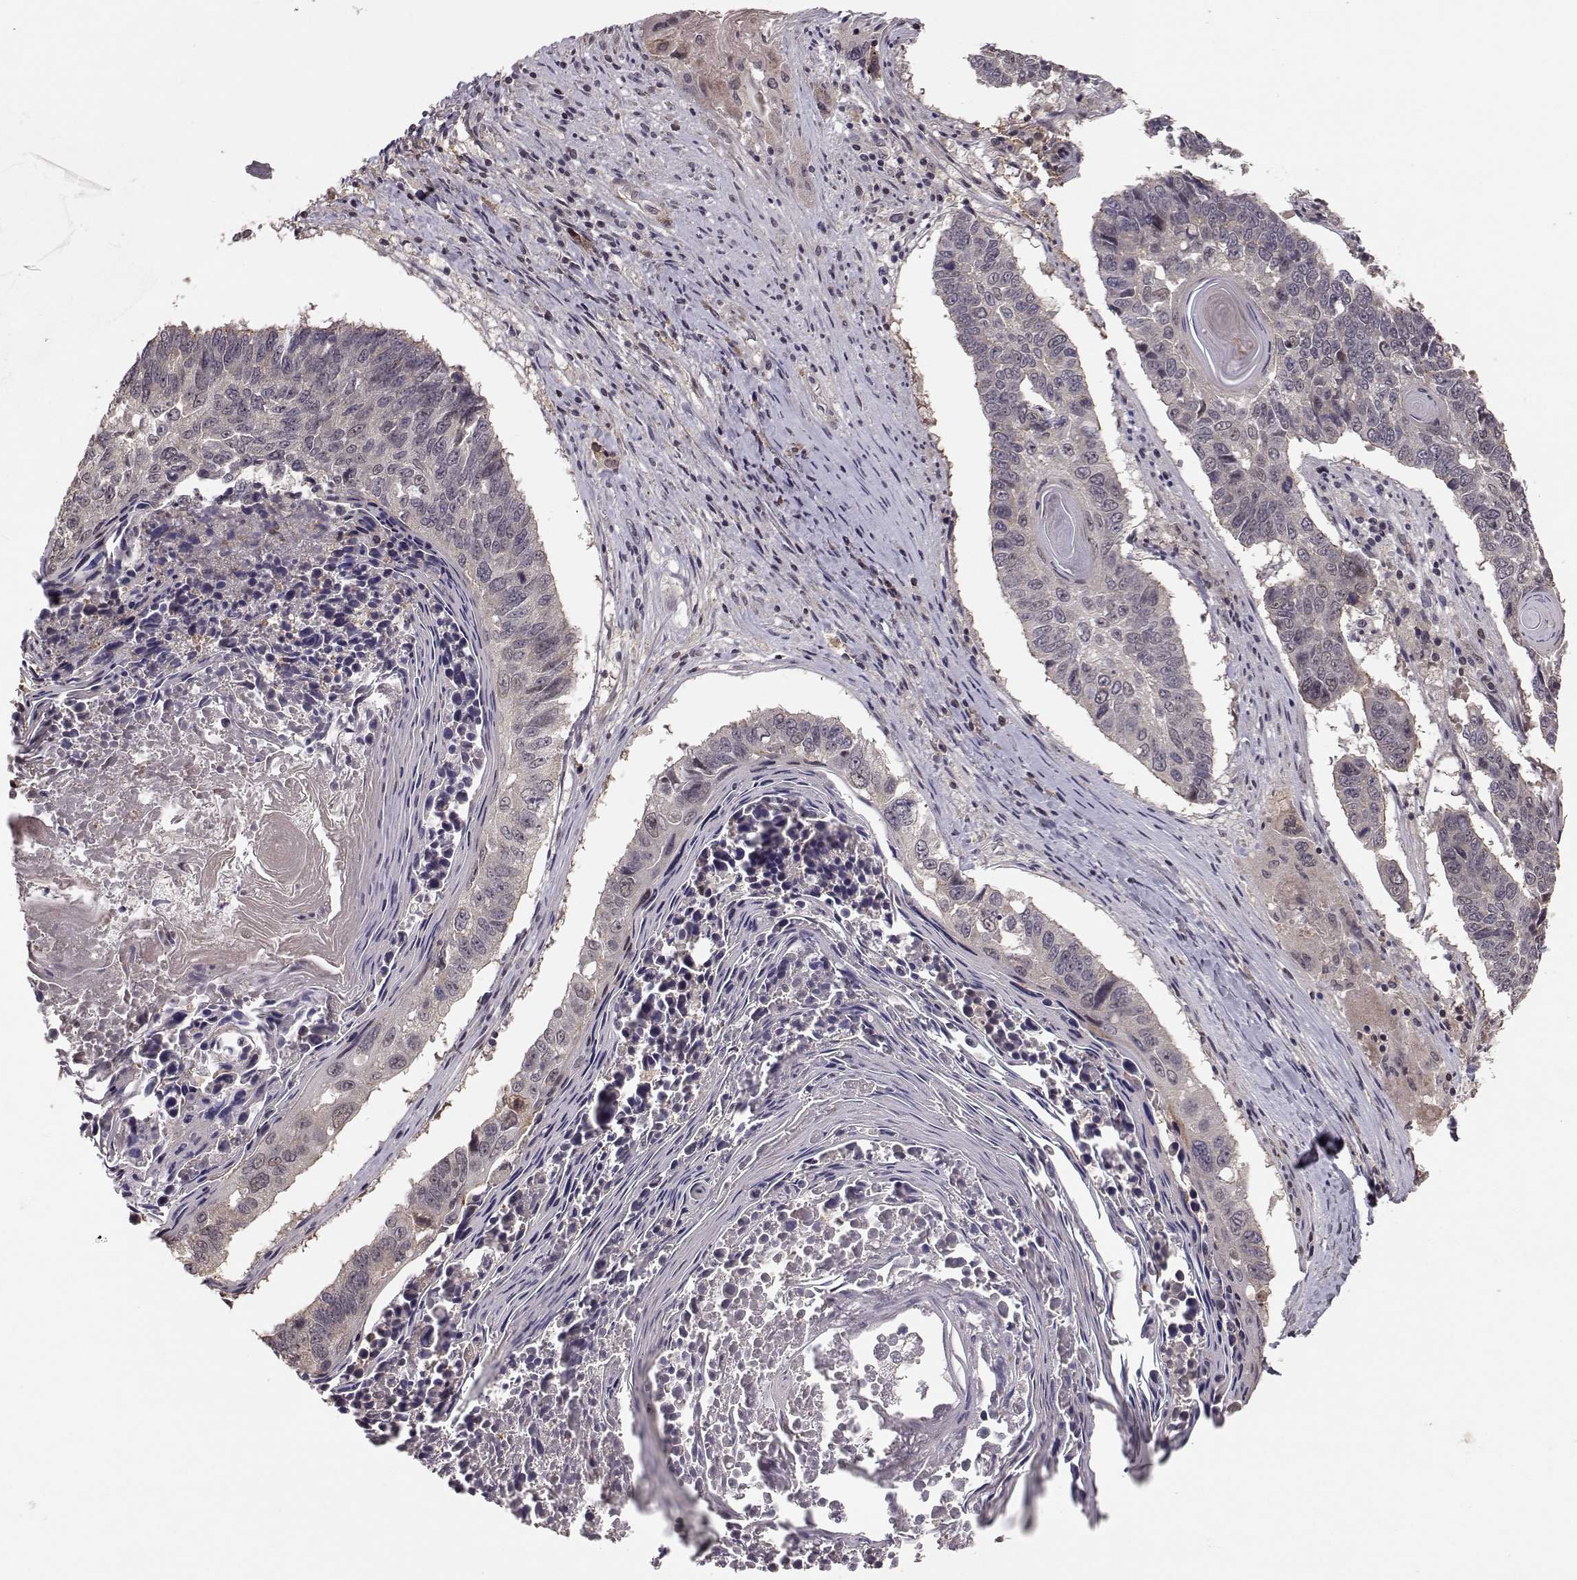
{"staining": {"intensity": "negative", "quantity": "none", "location": "none"}, "tissue": "lung cancer", "cell_type": "Tumor cells", "image_type": "cancer", "snomed": [{"axis": "morphology", "description": "Squamous cell carcinoma, NOS"}, {"axis": "topography", "description": "Lung"}], "caption": "DAB (3,3'-diaminobenzidine) immunohistochemical staining of human lung cancer shows no significant expression in tumor cells. (Immunohistochemistry (ihc), brightfield microscopy, high magnification).", "gene": "PLEKHG3", "patient": {"sex": "male", "age": 73}}